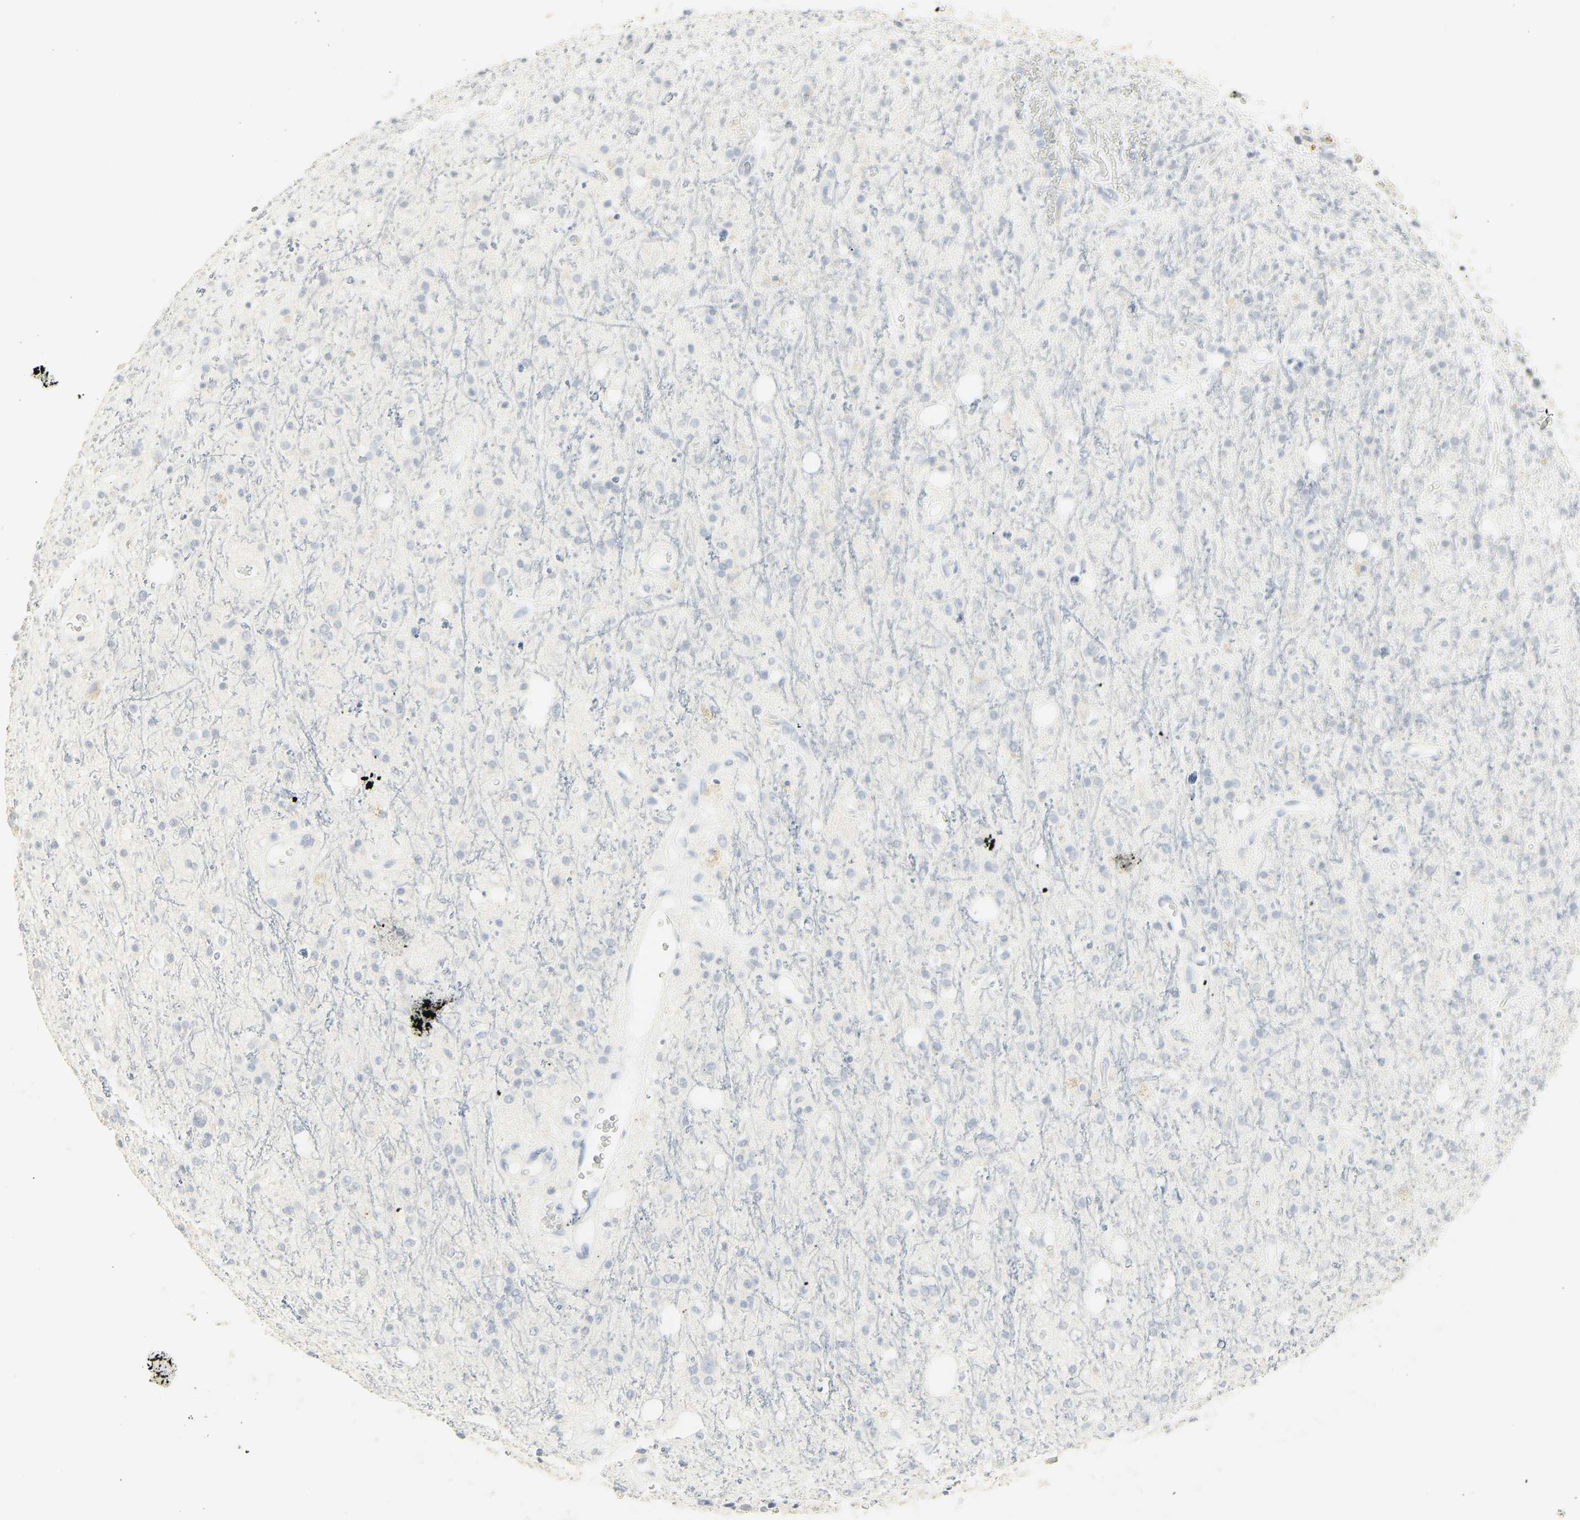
{"staining": {"intensity": "negative", "quantity": "none", "location": "none"}, "tissue": "glioma", "cell_type": "Tumor cells", "image_type": "cancer", "snomed": [{"axis": "morphology", "description": "Glioma, malignant, High grade"}, {"axis": "topography", "description": "Brain"}], "caption": "High power microscopy photomicrograph of an immunohistochemistry (IHC) image of glioma, revealing no significant positivity in tumor cells.", "gene": "MPO", "patient": {"sex": "male", "age": 47}}